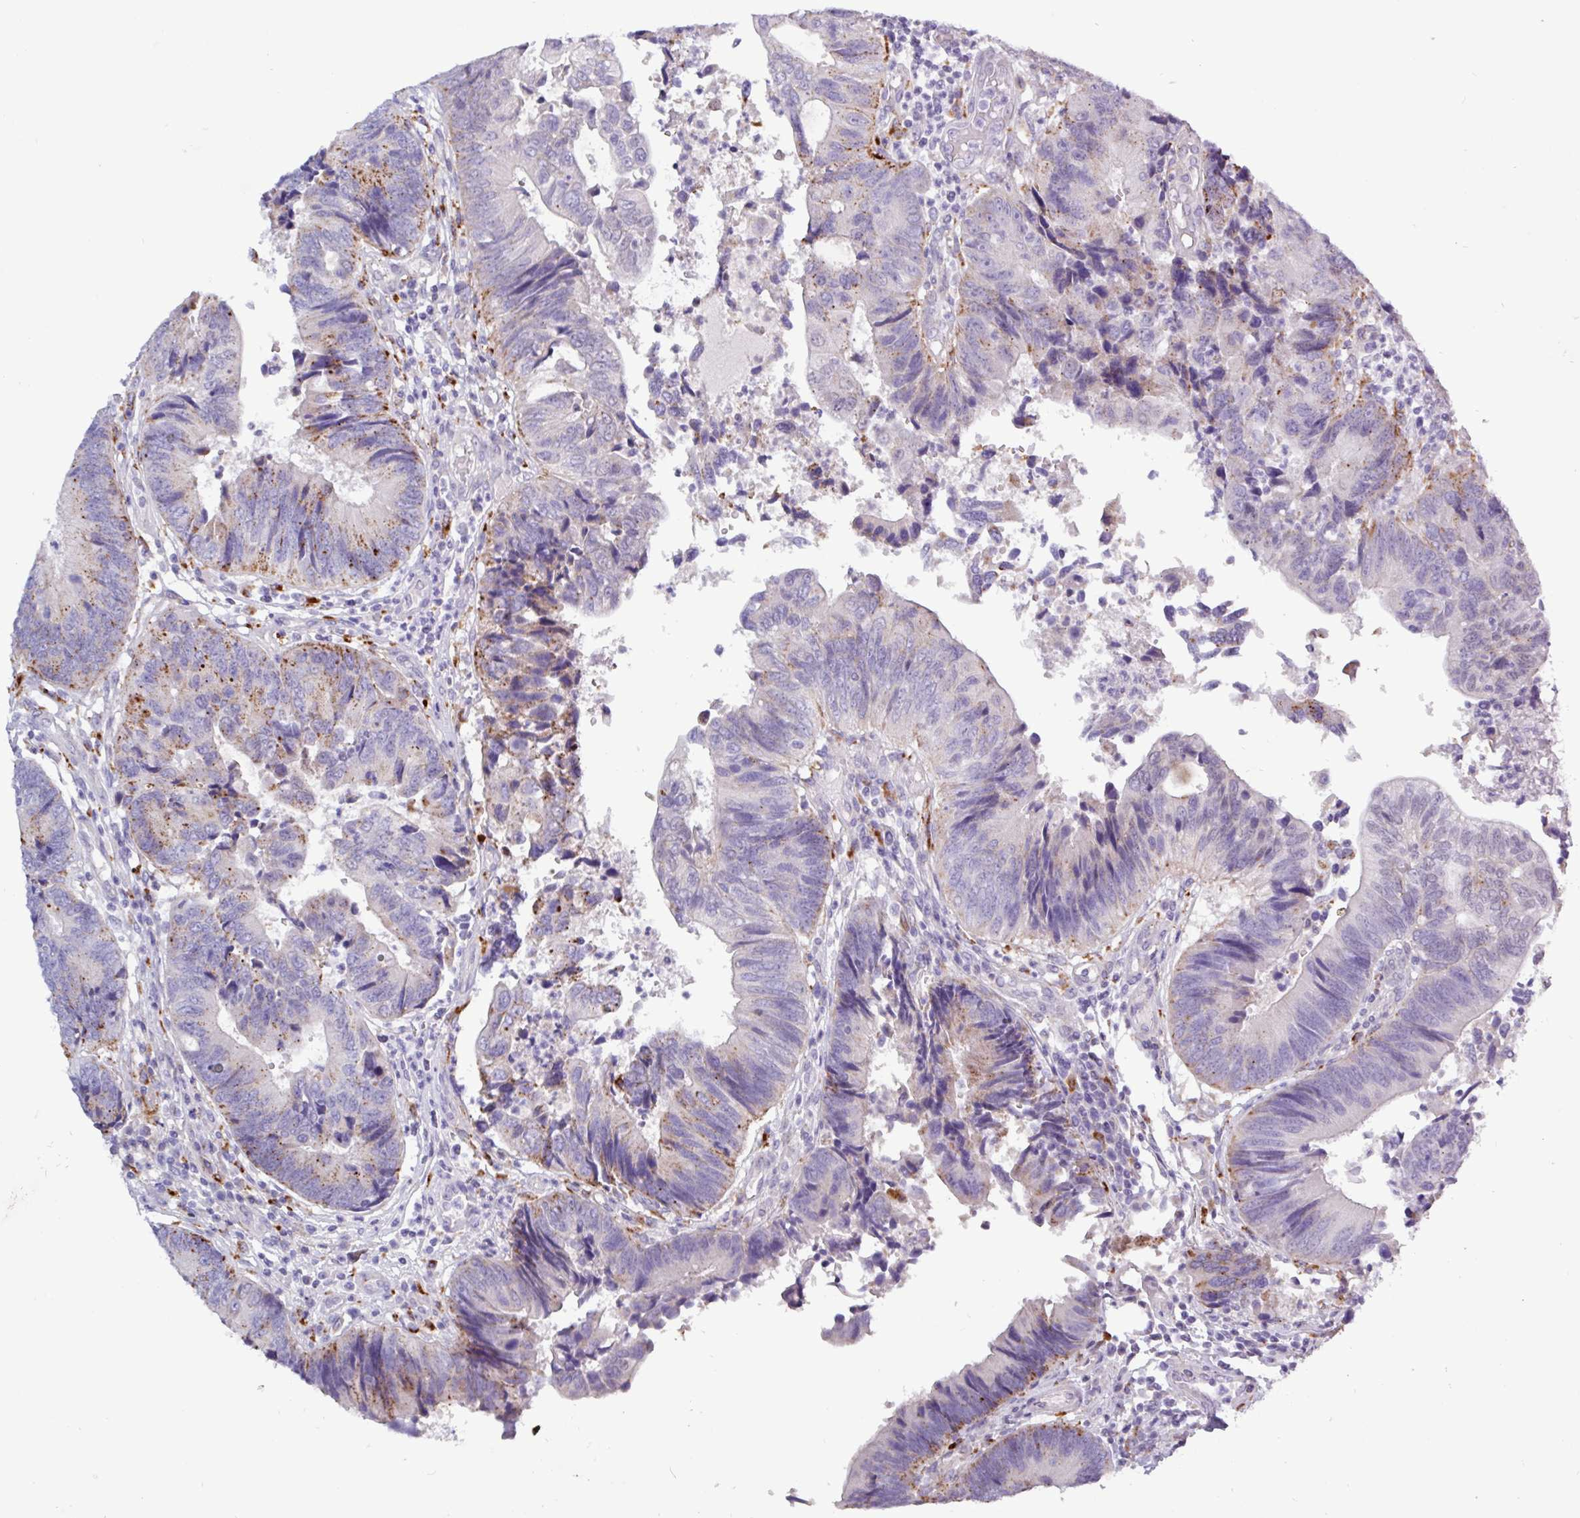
{"staining": {"intensity": "moderate", "quantity": "25%-75%", "location": "cytoplasmic/membranous"}, "tissue": "colorectal cancer", "cell_type": "Tumor cells", "image_type": "cancer", "snomed": [{"axis": "morphology", "description": "Adenocarcinoma, NOS"}, {"axis": "topography", "description": "Colon"}], "caption": "Tumor cells exhibit medium levels of moderate cytoplasmic/membranous expression in approximately 25%-75% of cells in colorectal adenocarcinoma.", "gene": "AMIGO2", "patient": {"sex": "female", "age": 67}}